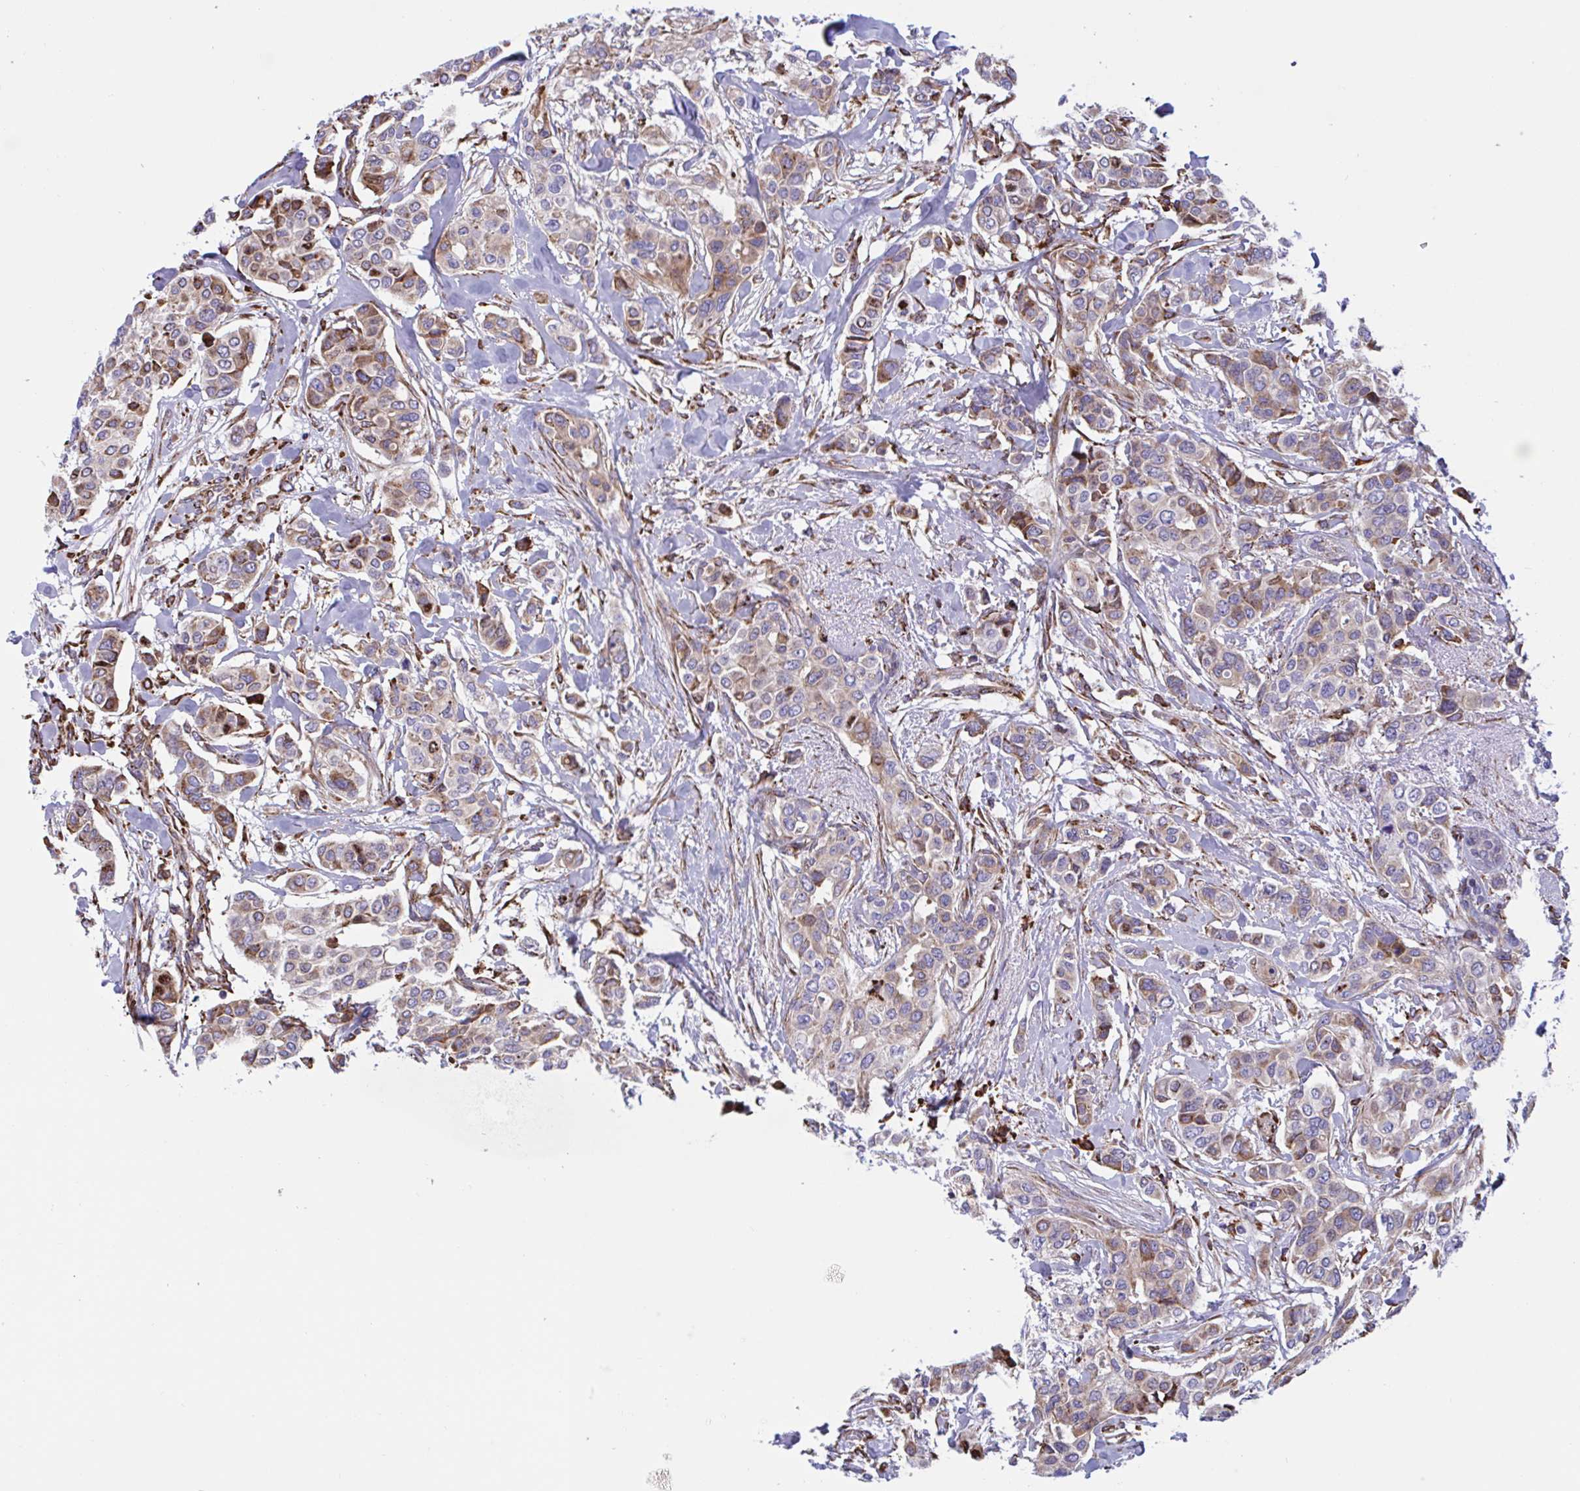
{"staining": {"intensity": "moderate", "quantity": ">75%", "location": "cytoplasmic/membranous"}, "tissue": "breast cancer", "cell_type": "Tumor cells", "image_type": "cancer", "snomed": [{"axis": "morphology", "description": "Lobular carcinoma"}, {"axis": "topography", "description": "Breast"}], "caption": "IHC staining of breast cancer, which reveals medium levels of moderate cytoplasmic/membranous positivity in about >75% of tumor cells indicating moderate cytoplasmic/membranous protein positivity. The staining was performed using DAB (3,3'-diaminobenzidine) (brown) for protein detection and nuclei were counterstained in hematoxylin (blue).", "gene": "PEAK3", "patient": {"sex": "female", "age": 51}}